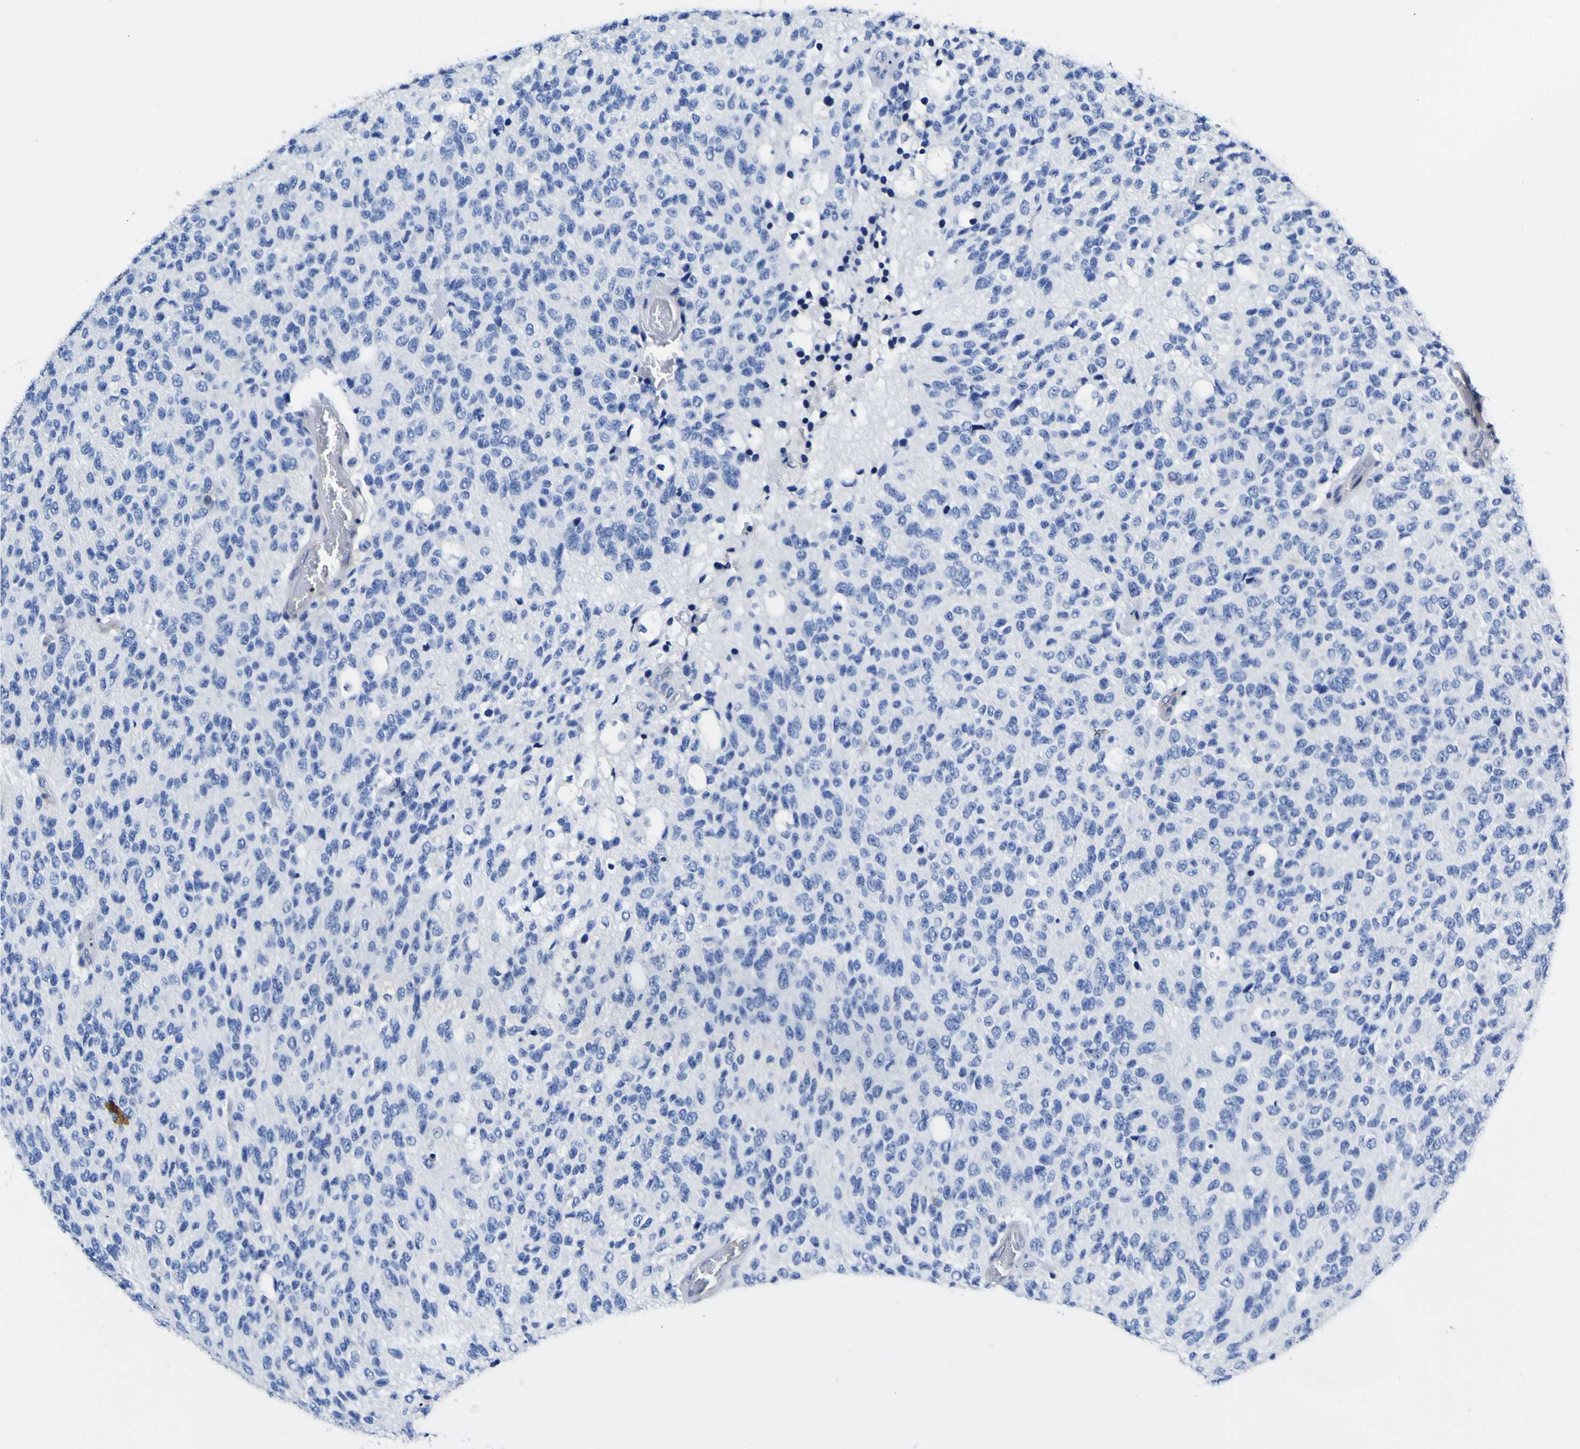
{"staining": {"intensity": "negative", "quantity": "none", "location": "none"}, "tissue": "glioma", "cell_type": "Tumor cells", "image_type": "cancer", "snomed": [{"axis": "morphology", "description": "Glioma, malignant, High grade"}, {"axis": "topography", "description": "pancreas cauda"}], "caption": "A high-resolution image shows immunohistochemistry (IHC) staining of glioma, which reveals no significant positivity in tumor cells.", "gene": "CASP6", "patient": {"sex": "male", "age": 60}}